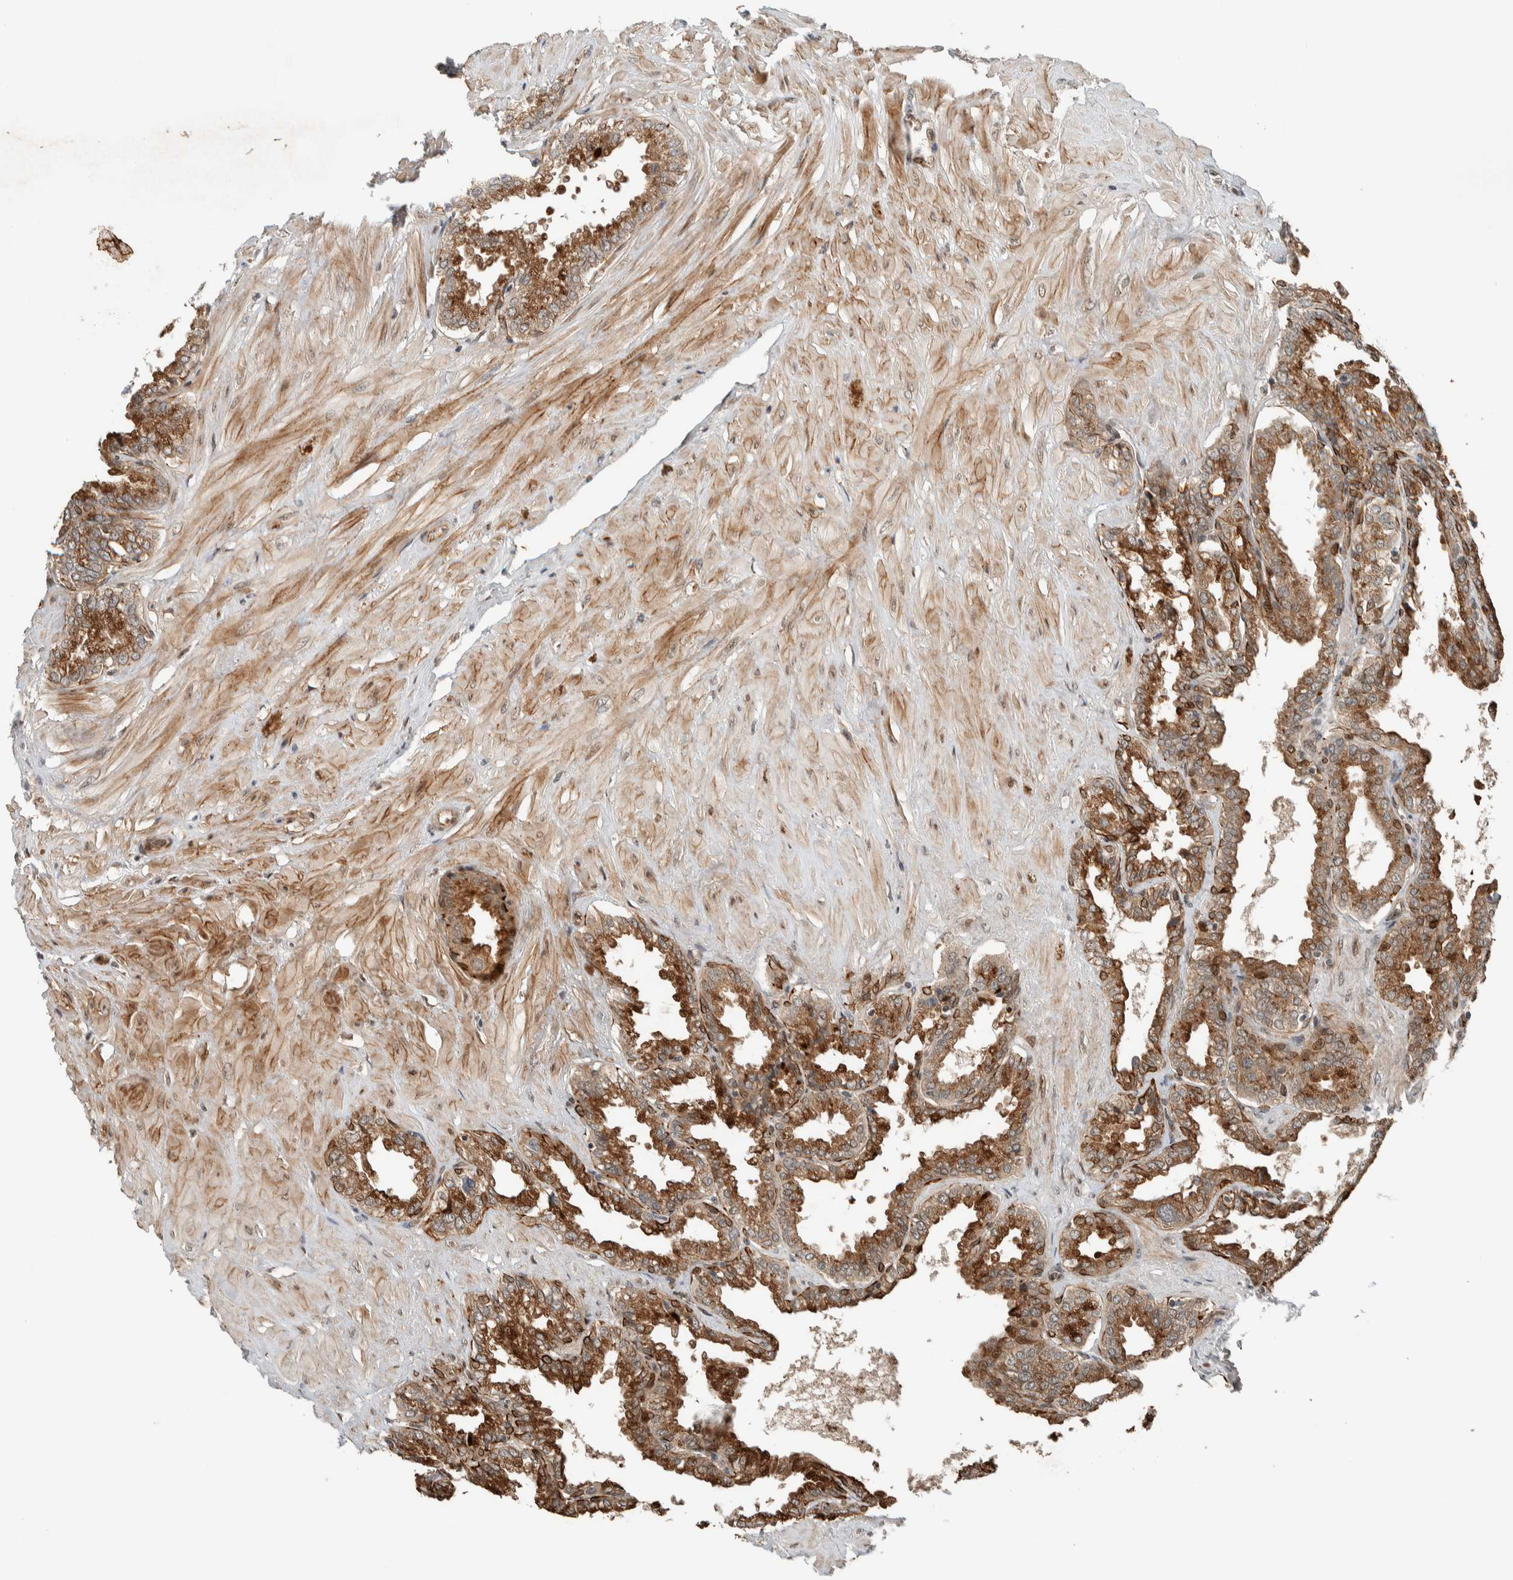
{"staining": {"intensity": "moderate", "quantity": ">75%", "location": "cytoplasmic/membranous,nuclear"}, "tissue": "seminal vesicle", "cell_type": "Glandular cells", "image_type": "normal", "snomed": [{"axis": "morphology", "description": "Normal tissue, NOS"}, {"axis": "topography", "description": "Seminal veicle"}], "caption": "The photomicrograph shows staining of unremarkable seminal vesicle, revealing moderate cytoplasmic/membranous,nuclear protein staining (brown color) within glandular cells.", "gene": "STXBP4", "patient": {"sex": "male", "age": 46}}